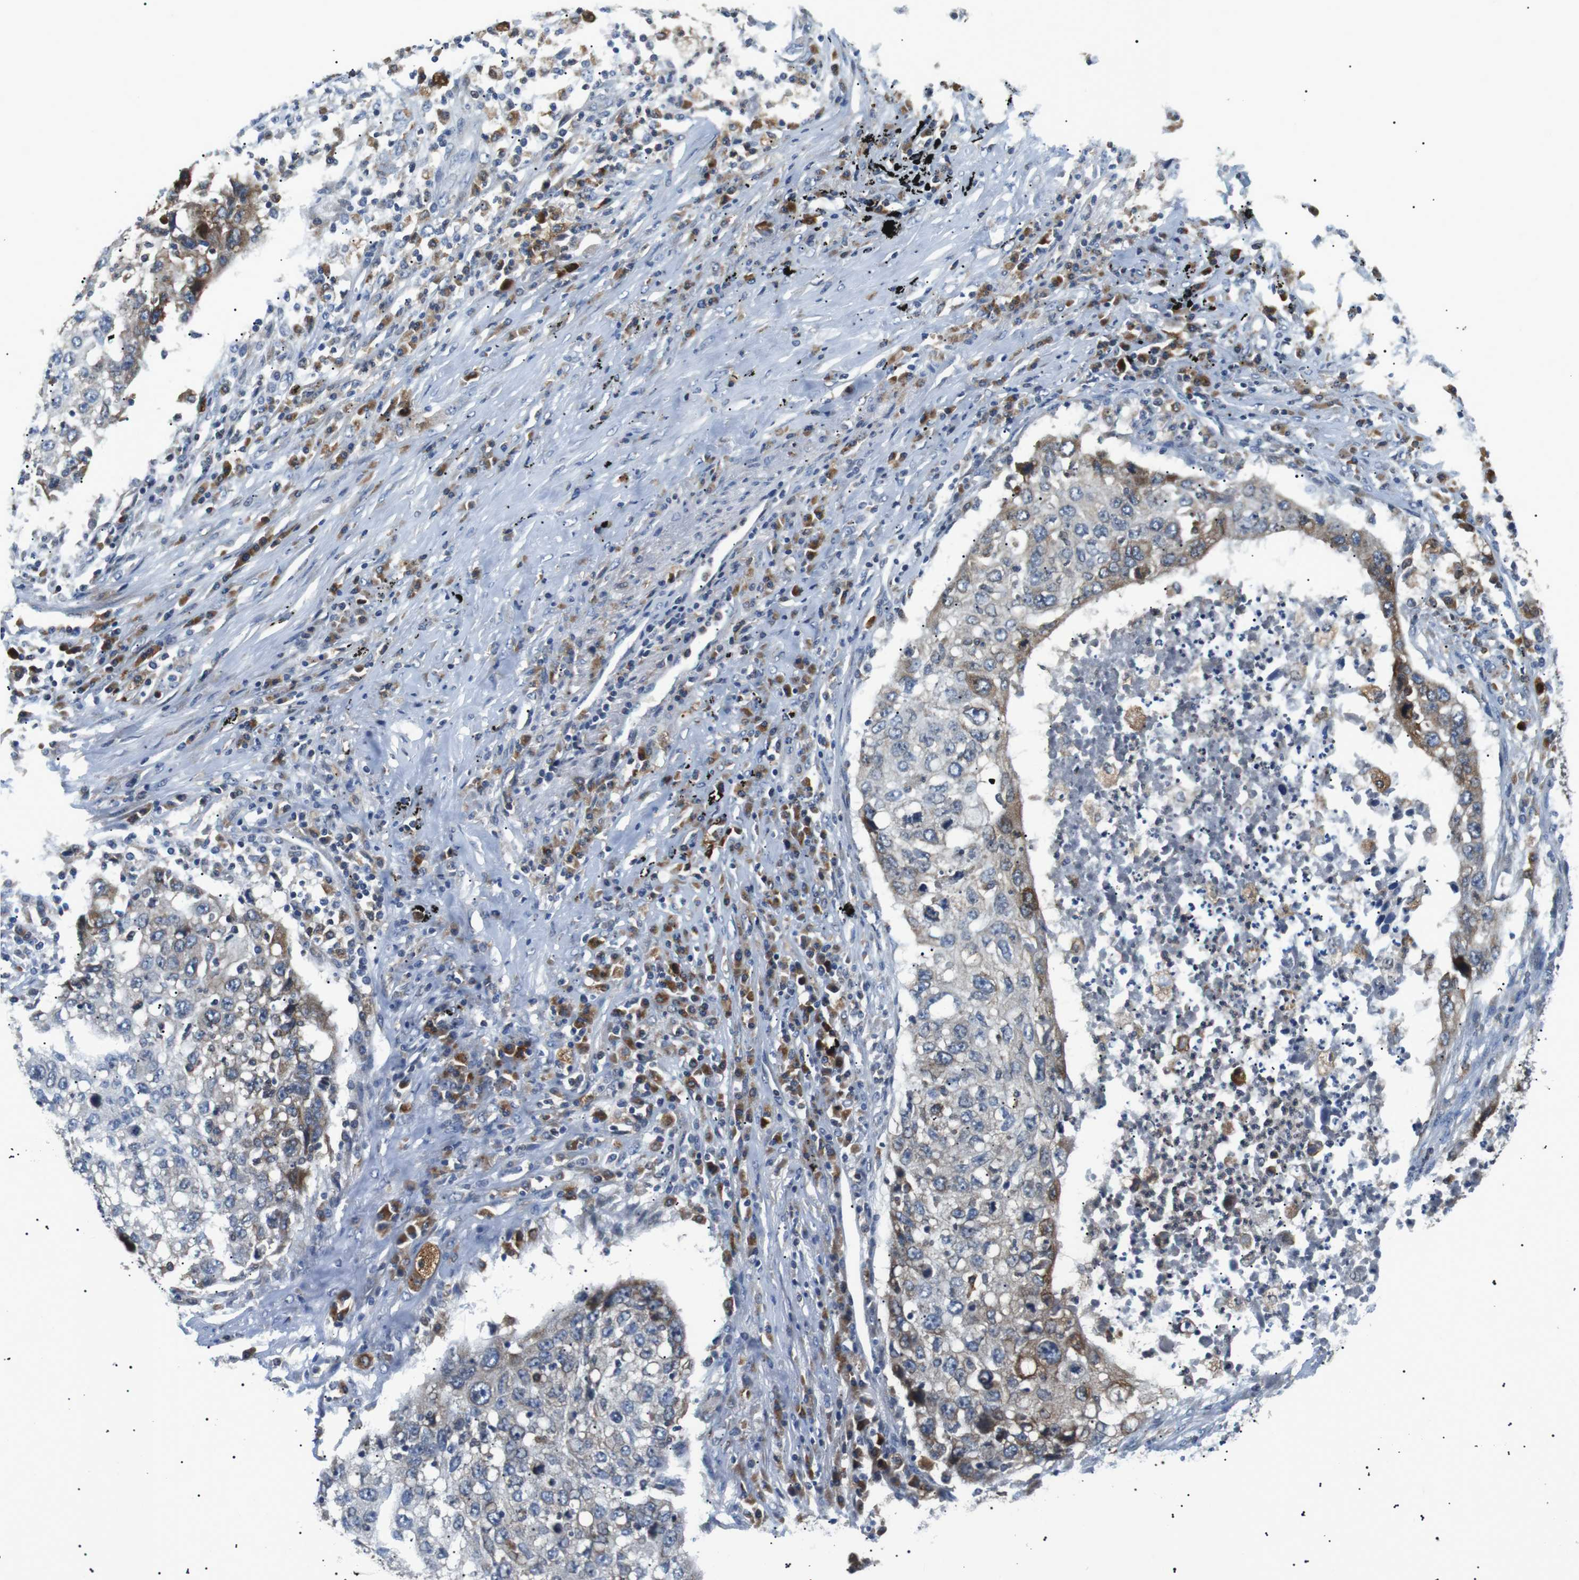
{"staining": {"intensity": "negative", "quantity": "none", "location": "none"}, "tissue": "lung cancer", "cell_type": "Tumor cells", "image_type": "cancer", "snomed": [{"axis": "morphology", "description": "Squamous cell carcinoma, NOS"}, {"axis": "topography", "description": "Lung"}], "caption": "IHC micrograph of neoplastic tissue: human squamous cell carcinoma (lung) stained with DAB displays no significant protein expression in tumor cells.", "gene": "RAB9A", "patient": {"sex": "female", "age": 63}}